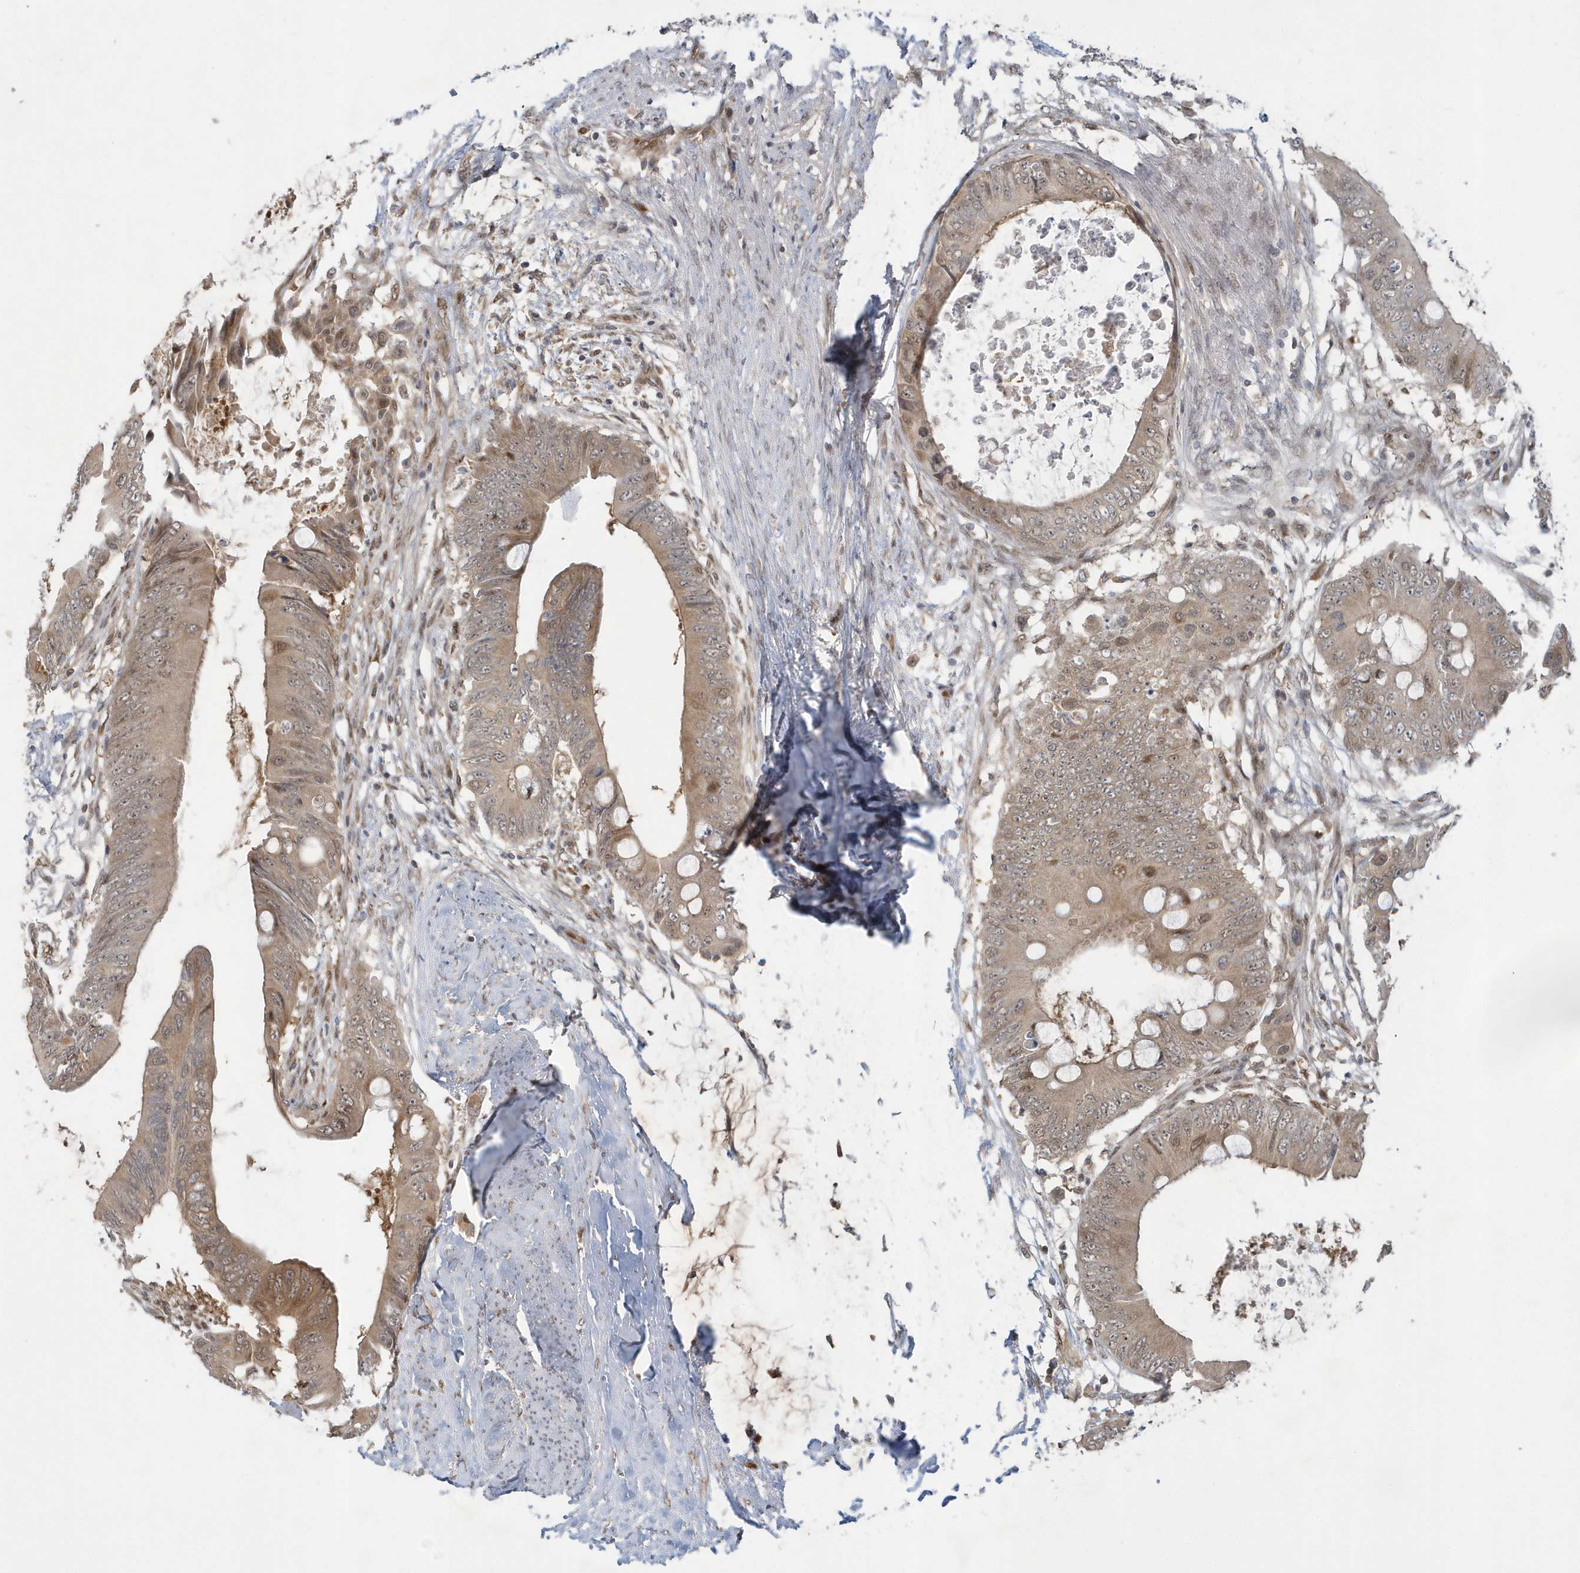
{"staining": {"intensity": "weak", "quantity": ">75%", "location": "cytoplasmic/membranous"}, "tissue": "colorectal cancer", "cell_type": "Tumor cells", "image_type": "cancer", "snomed": [{"axis": "morphology", "description": "Normal tissue, NOS"}, {"axis": "morphology", "description": "Adenocarcinoma, NOS"}, {"axis": "topography", "description": "Rectum"}, {"axis": "topography", "description": "Peripheral nerve tissue"}], "caption": "A histopathology image of adenocarcinoma (colorectal) stained for a protein shows weak cytoplasmic/membranous brown staining in tumor cells.", "gene": "ATG4A", "patient": {"sex": "female", "age": 77}}